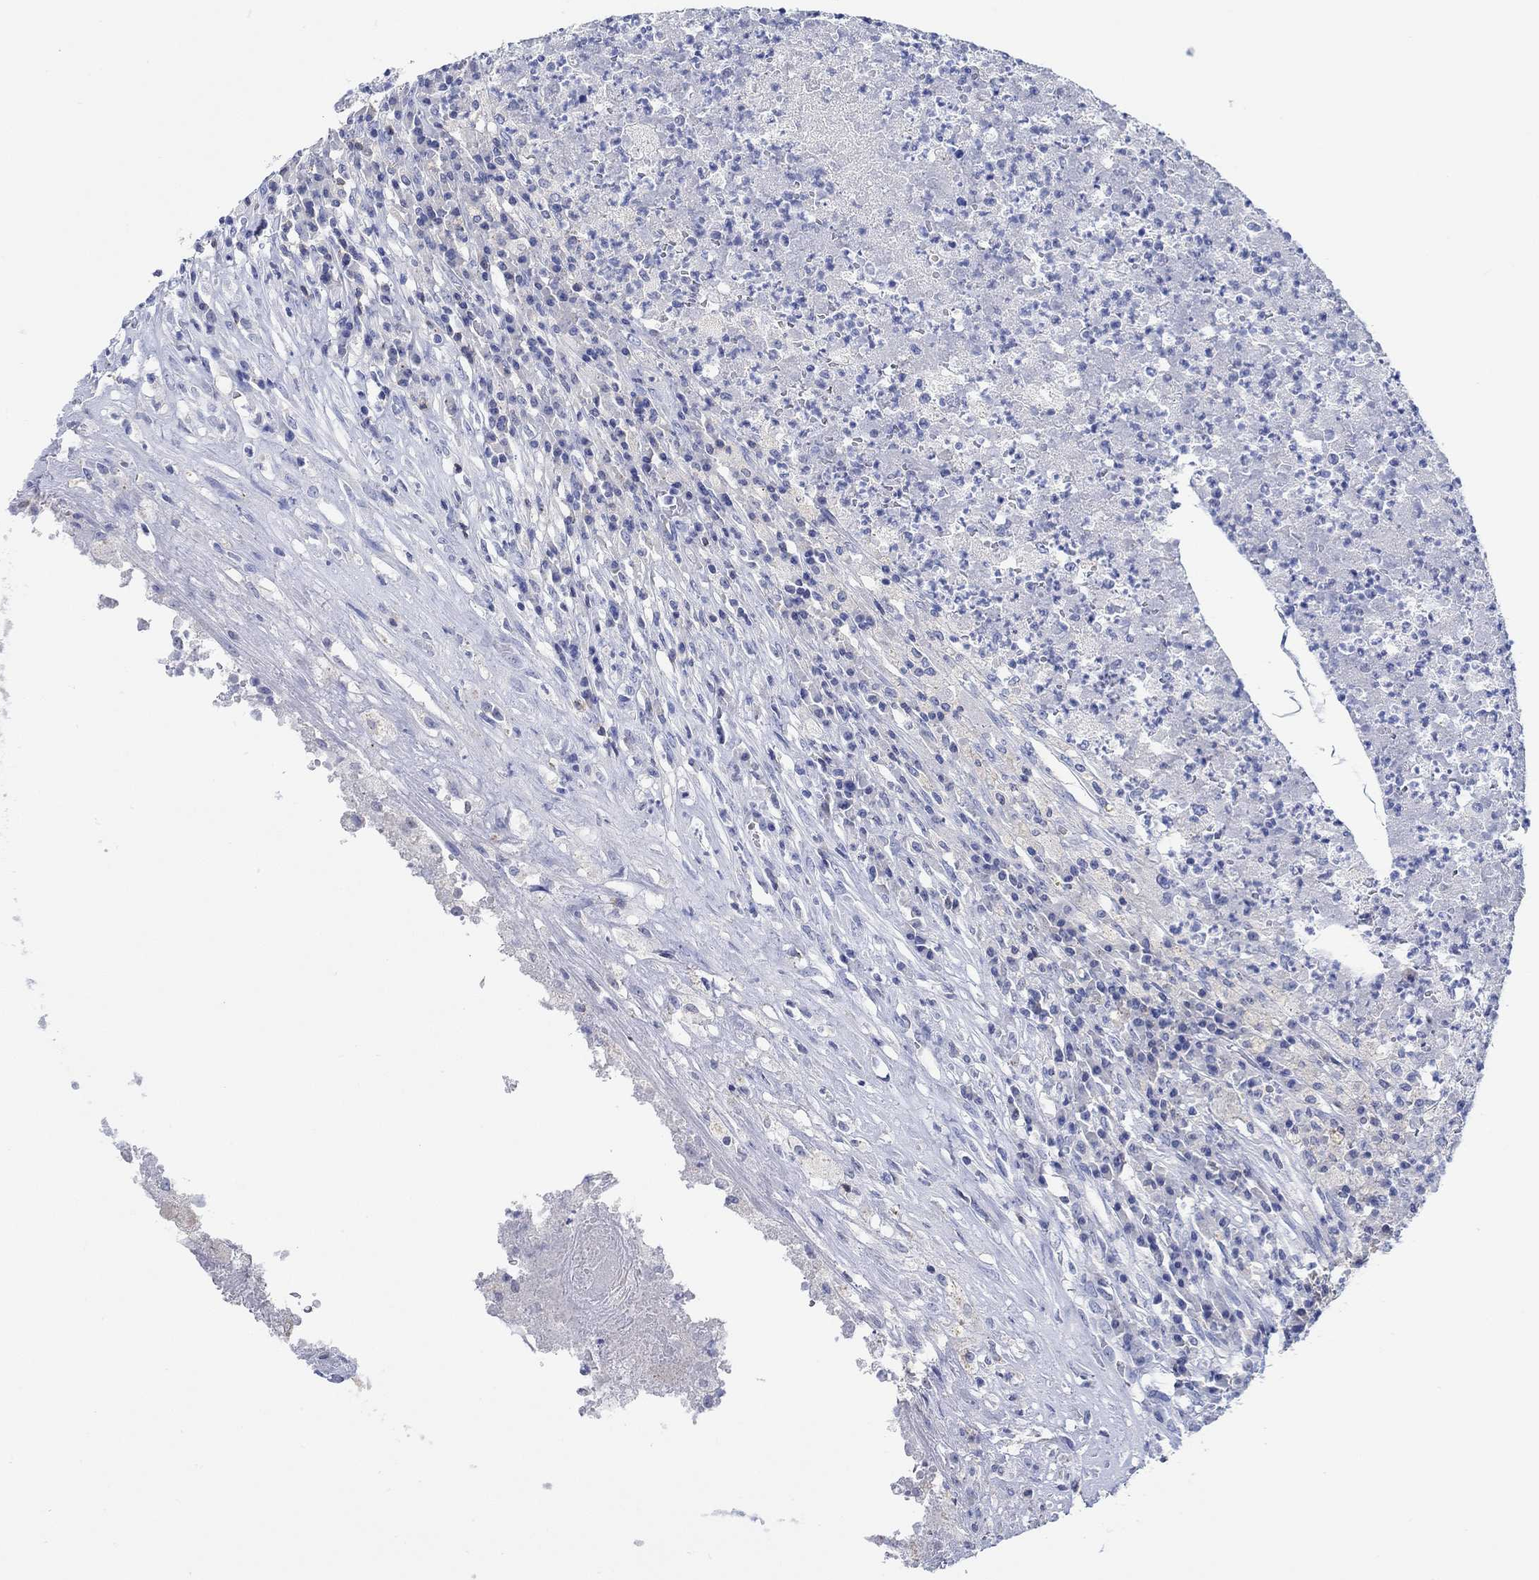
{"staining": {"intensity": "negative", "quantity": "none", "location": "none"}, "tissue": "testis cancer", "cell_type": "Tumor cells", "image_type": "cancer", "snomed": [{"axis": "morphology", "description": "Necrosis, NOS"}, {"axis": "morphology", "description": "Carcinoma, Embryonal, NOS"}, {"axis": "topography", "description": "Testis"}], "caption": "Testis cancer (embryonal carcinoma) stained for a protein using immunohistochemistry (IHC) demonstrates no staining tumor cells.", "gene": "PPP1R17", "patient": {"sex": "male", "age": 19}}